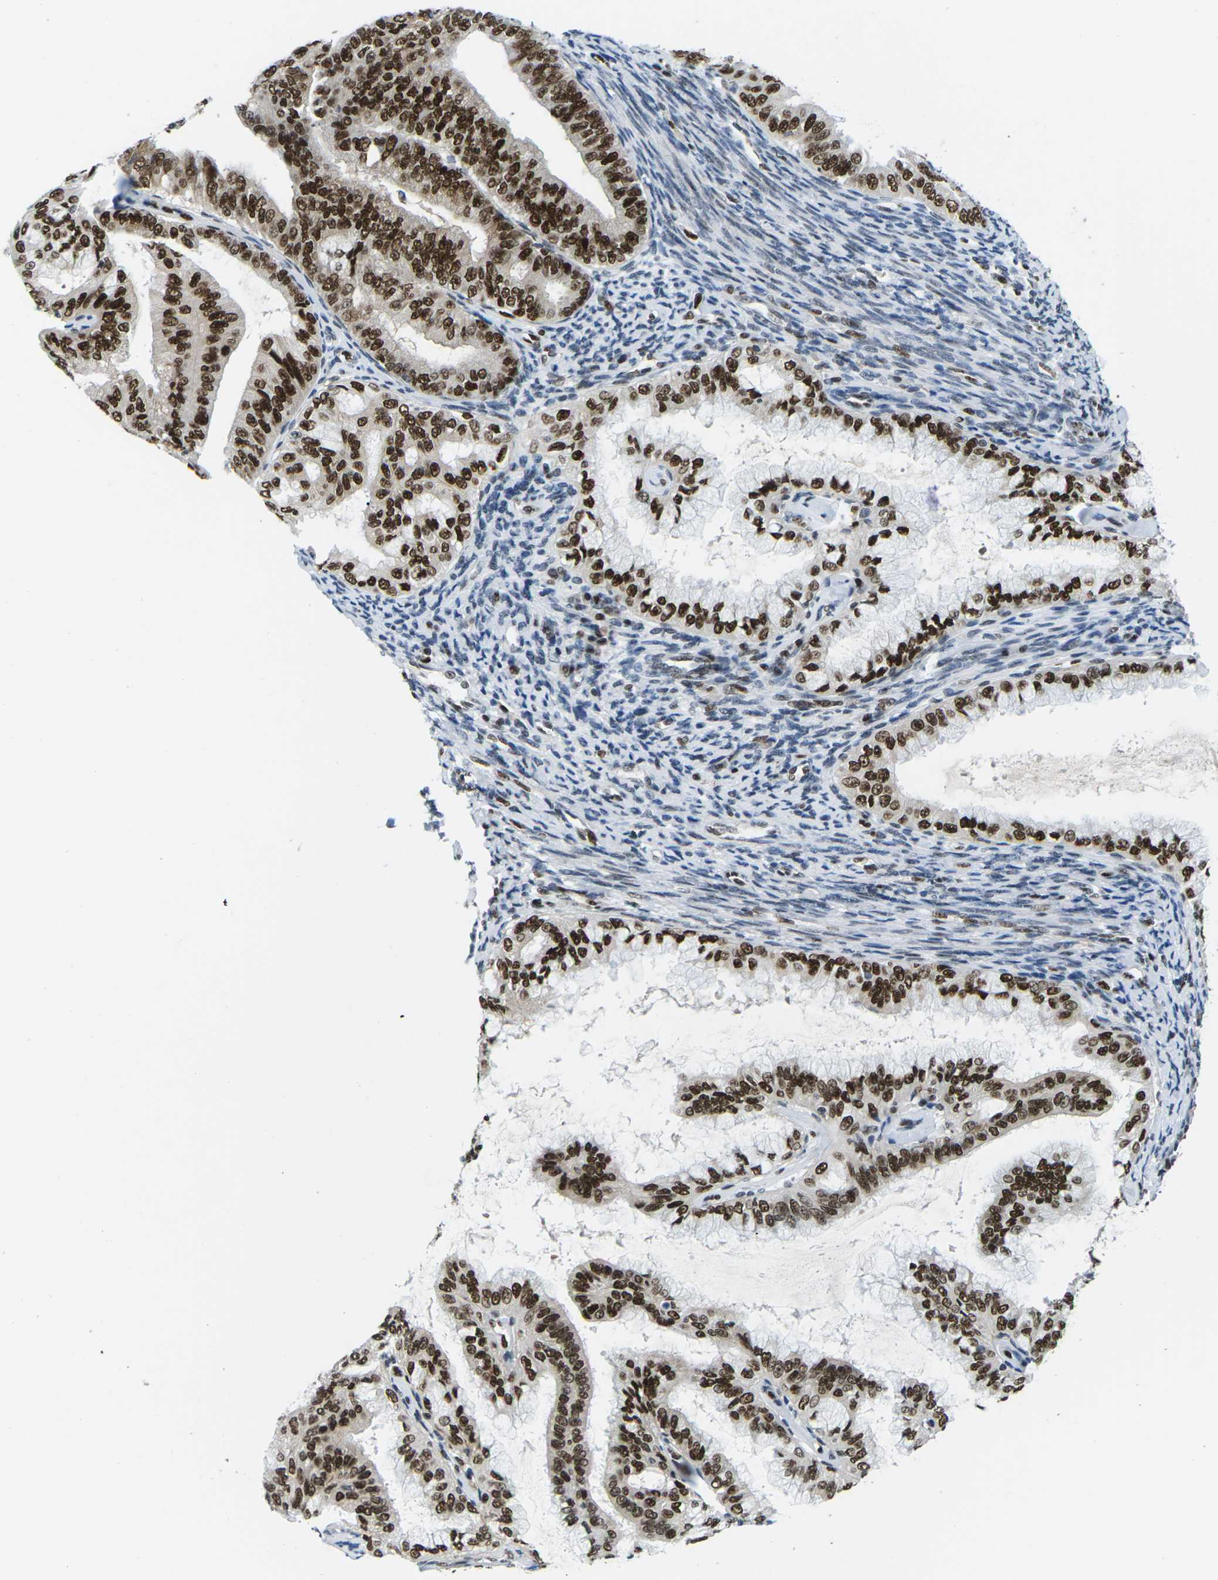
{"staining": {"intensity": "strong", "quantity": ">75%", "location": "nuclear"}, "tissue": "endometrial cancer", "cell_type": "Tumor cells", "image_type": "cancer", "snomed": [{"axis": "morphology", "description": "Adenocarcinoma, NOS"}, {"axis": "topography", "description": "Endometrium"}], "caption": "A photomicrograph of endometrial adenocarcinoma stained for a protein exhibits strong nuclear brown staining in tumor cells. (brown staining indicates protein expression, while blue staining denotes nuclei).", "gene": "PSME3", "patient": {"sex": "female", "age": 63}}